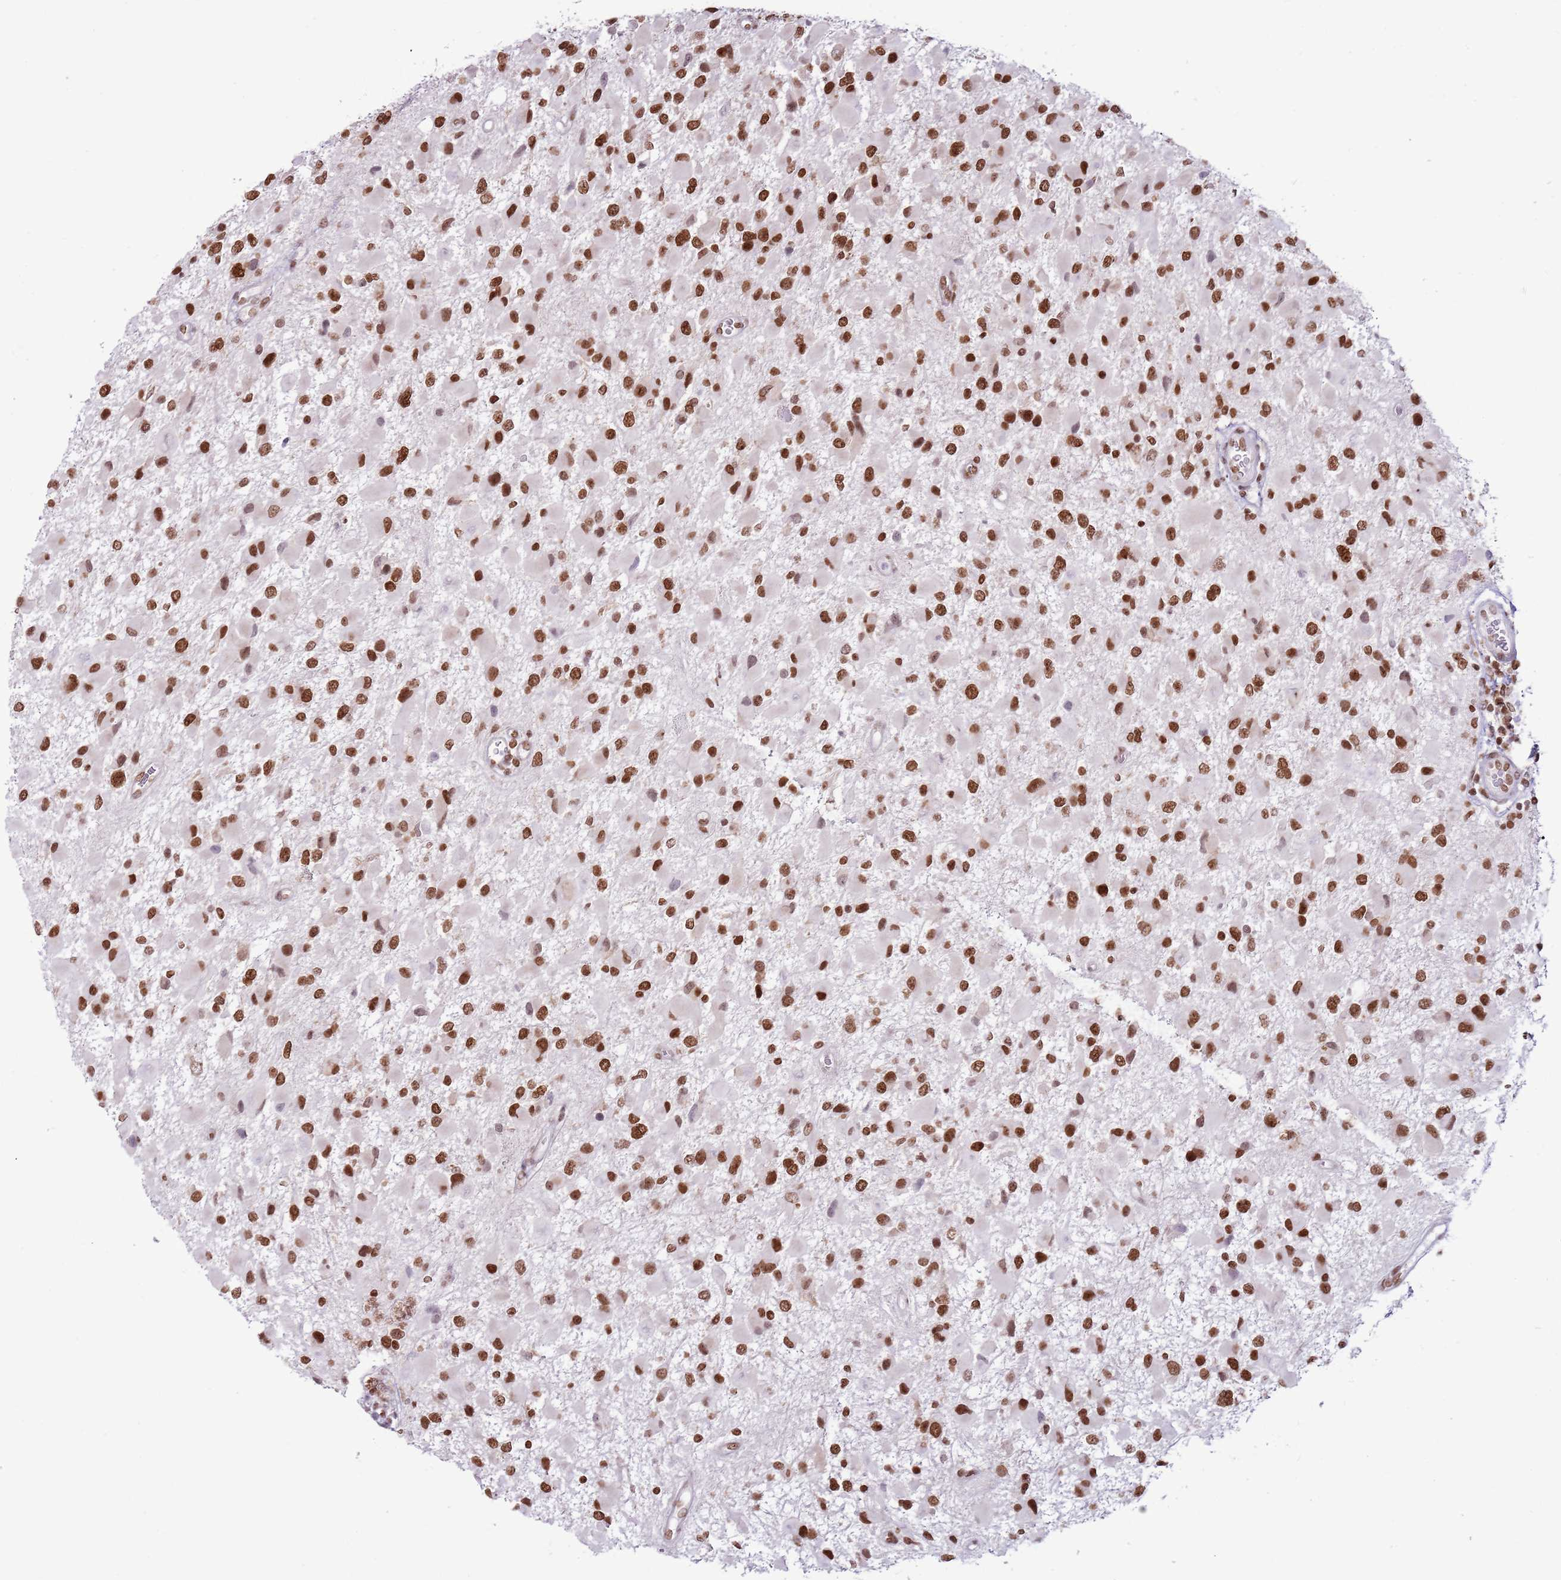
{"staining": {"intensity": "strong", "quantity": ">75%", "location": "nuclear"}, "tissue": "glioma", "cell_type": "Tumor cells", "image_type": "cancer", "snomed": [{"axis": "morphology", "description": "Glioma, malignant, High grade"}, {"axis": "topography", "description": "Brain"}], "caption": "Glioma tissue displays strong nuclear positivity in about >75% of tumor cells, visualized by immunohistochemistry. (DAB (3,3'-diaminobenzidine) IHC, brown staining for protein, blue staining for nuclei).", "gene": "SELENOH", "patient": {"sex": "male", "age": 53}}